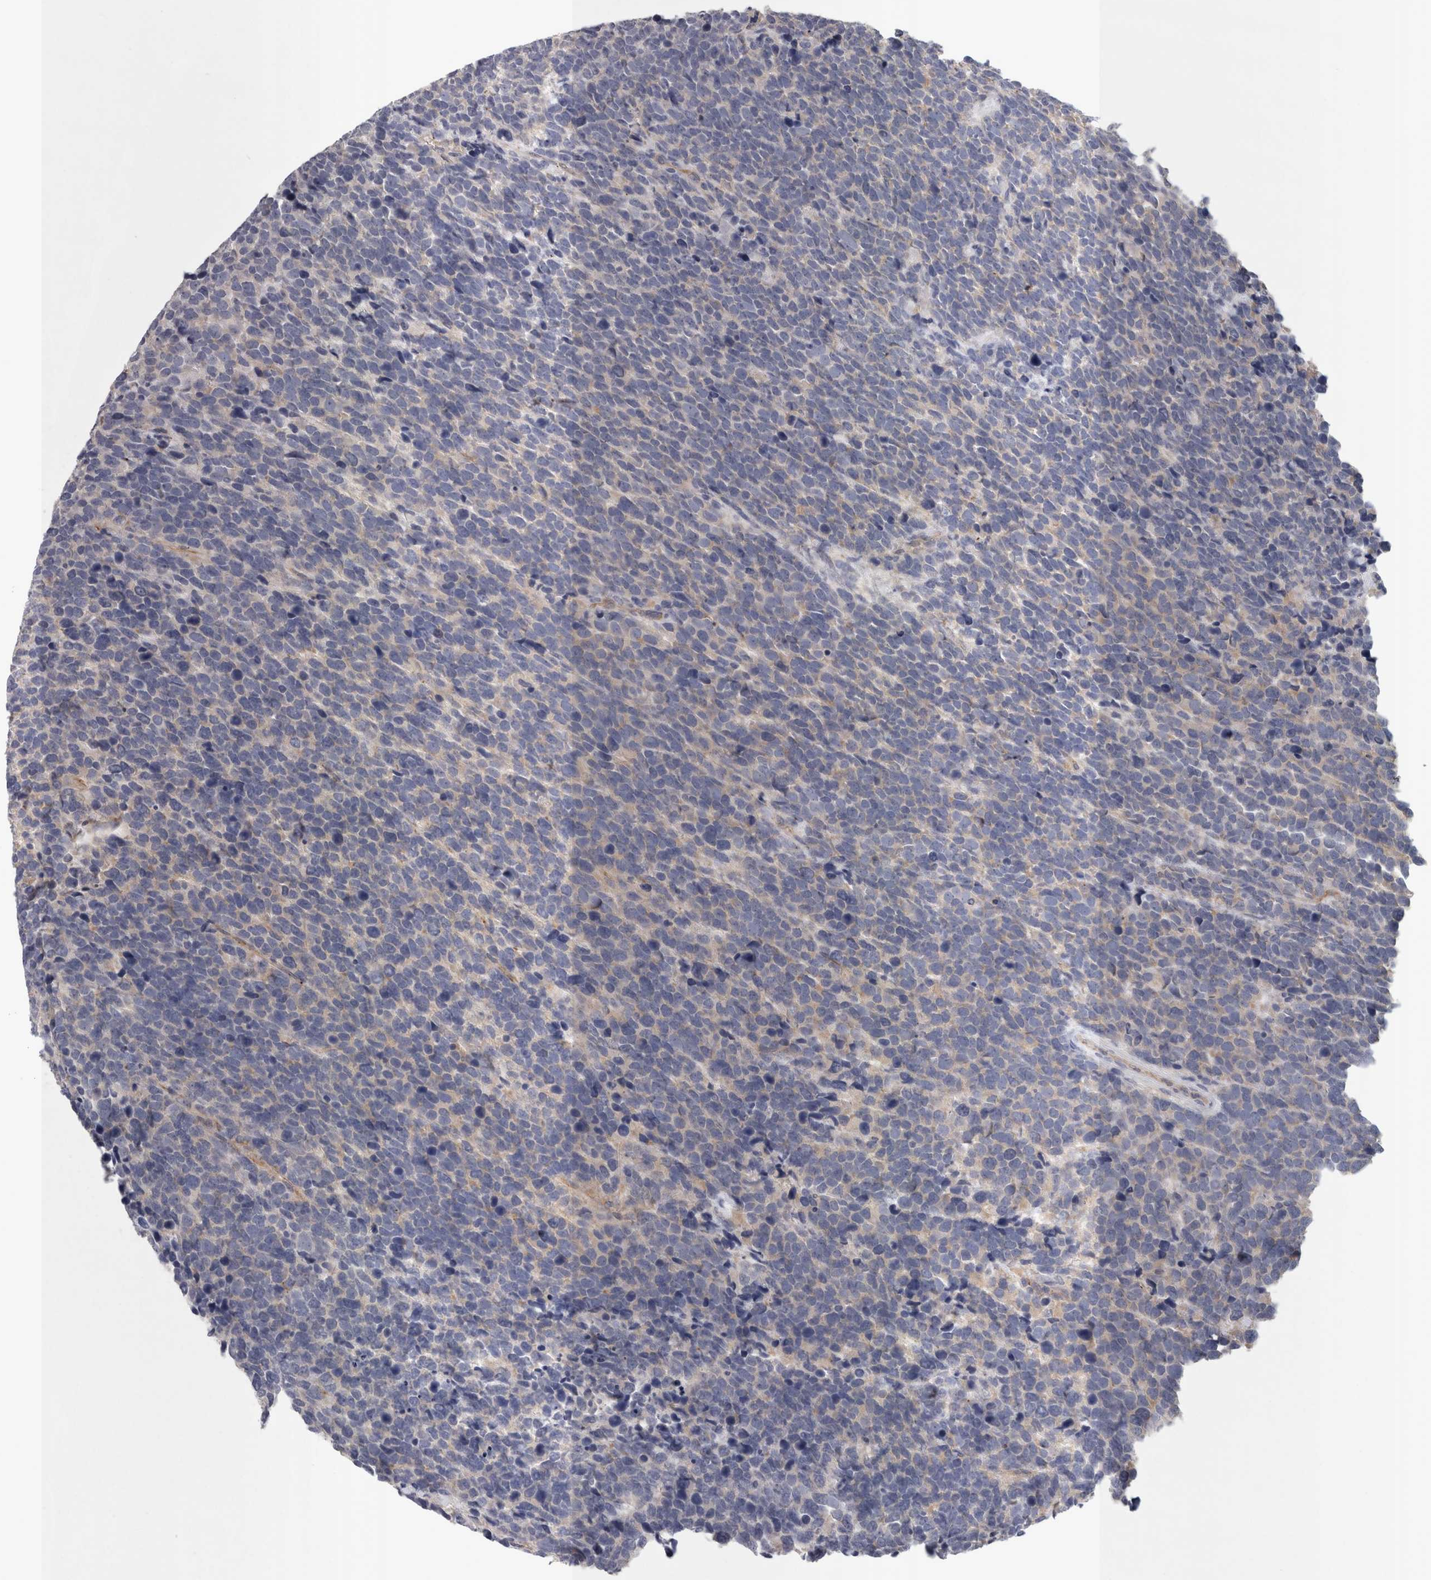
{"staining": {"intensity": "weak", "quantity": "<25%", "location": "cytoplasmic/membranous"}, "tissue": "urothelial cancer", "cell_type": "Tumor cells", "image_type": "cancer", "snomed": [{"axis": "morphology", "description": "Urothelial carcinoma, High grade"}, {"axis": "topography", "description": "Urinary bladder"}], "caption": "Immunohistochemistry image of human urothelial cancer stained for a protein (brown), which displays no positivity in tumor cells.", "gene": "LYZL6", "patient": {"sex": "female", "age": 82}}